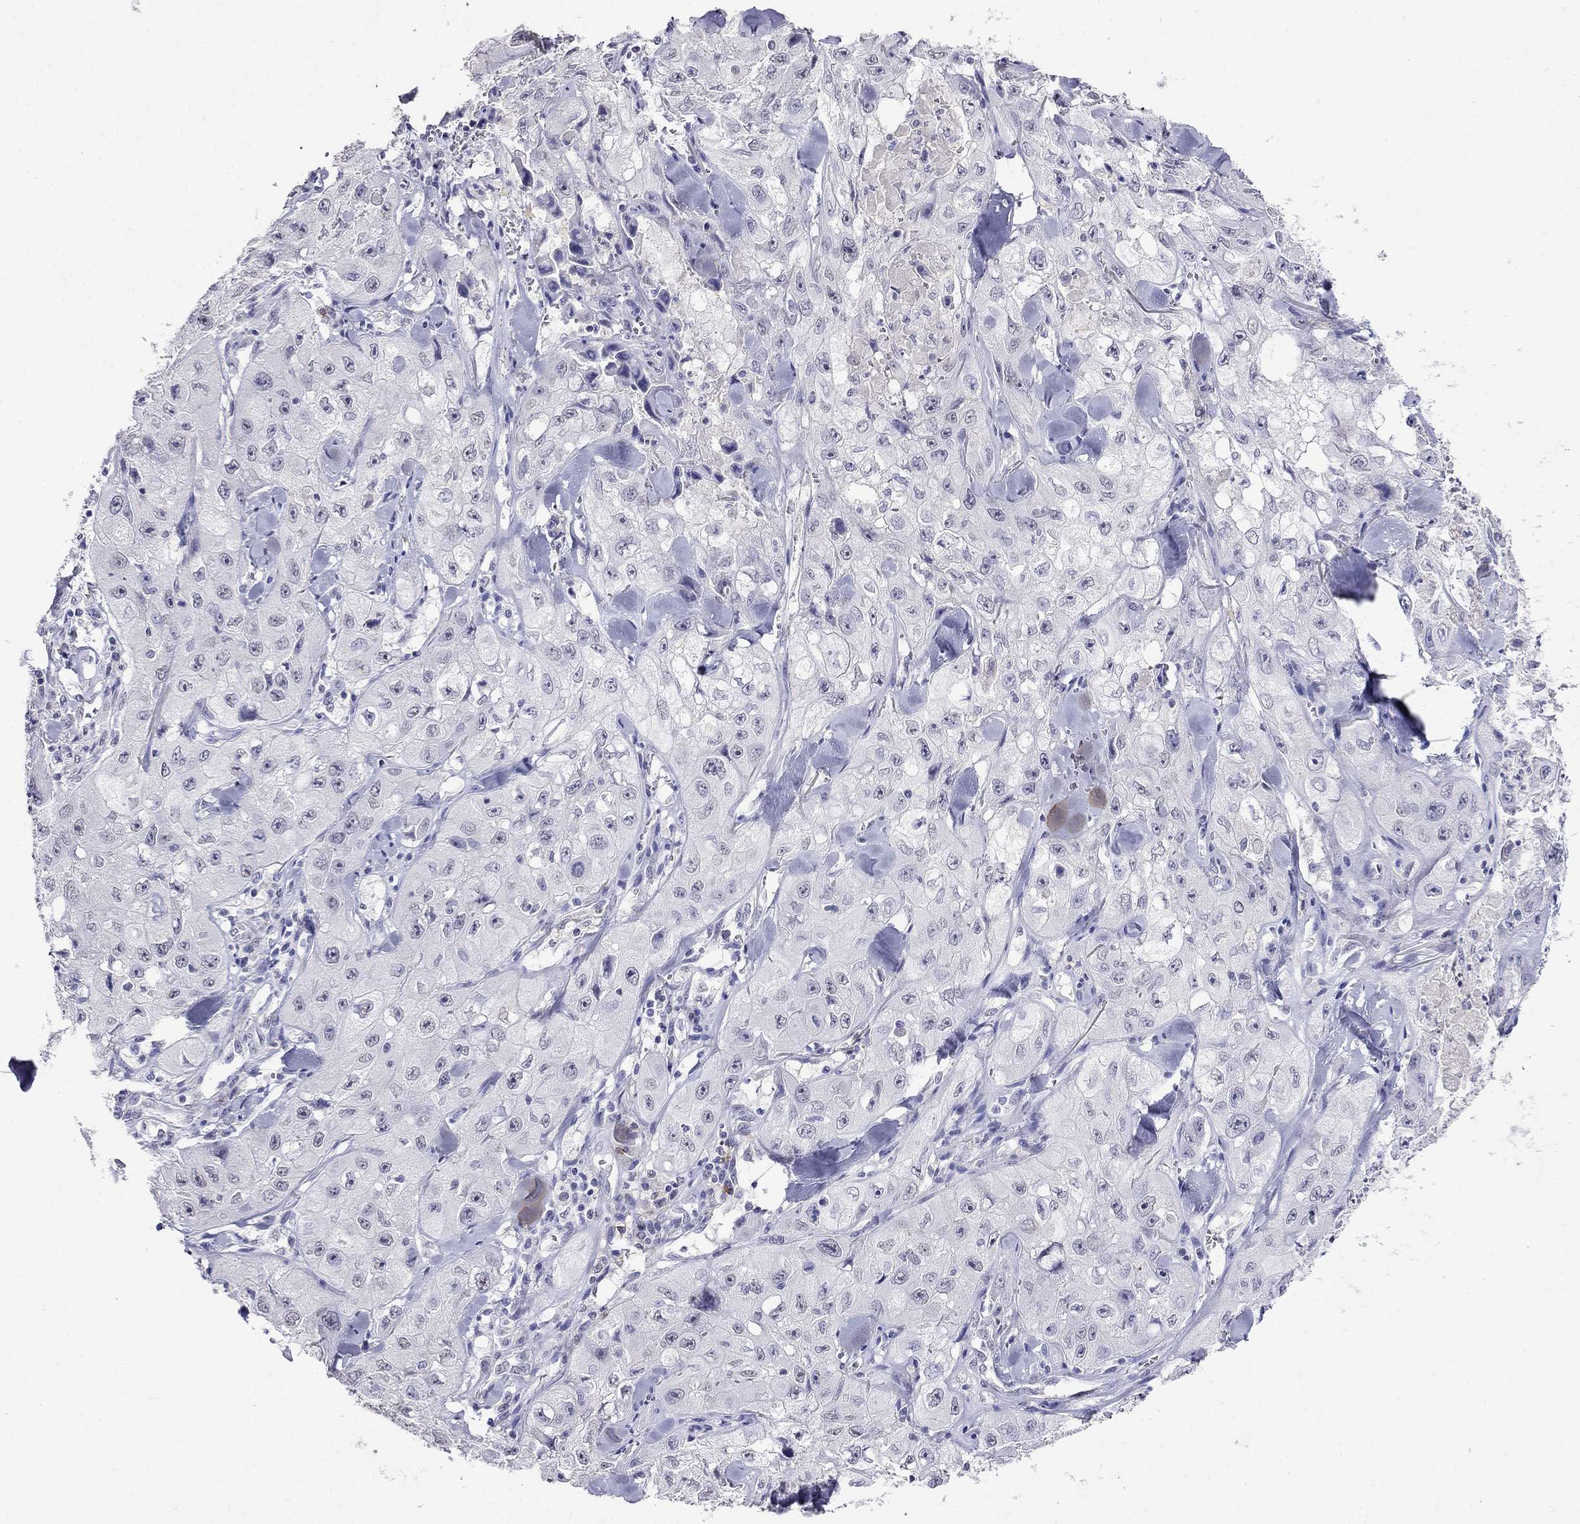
{"staining": {"intensity": "negative", "quantity": "none", "location": "none"}, "tissue": "skin cancer", "cell_type": "Tumor cells", "image_type": "cancer", "snomed": [{"axis": "morphology", "description": "Squamous cell carcinoma, NOS"}, {"axis": "topography", "description": "Skin"}, {"axis": "topography", "description": "Subcutis"}], "caption": "Protein analysis of skin squamous cell carcinoma demonstrates no significant expression in tumor cells.", "gene": "CD8B", "patient": {"sex": "male", "age": 73}}